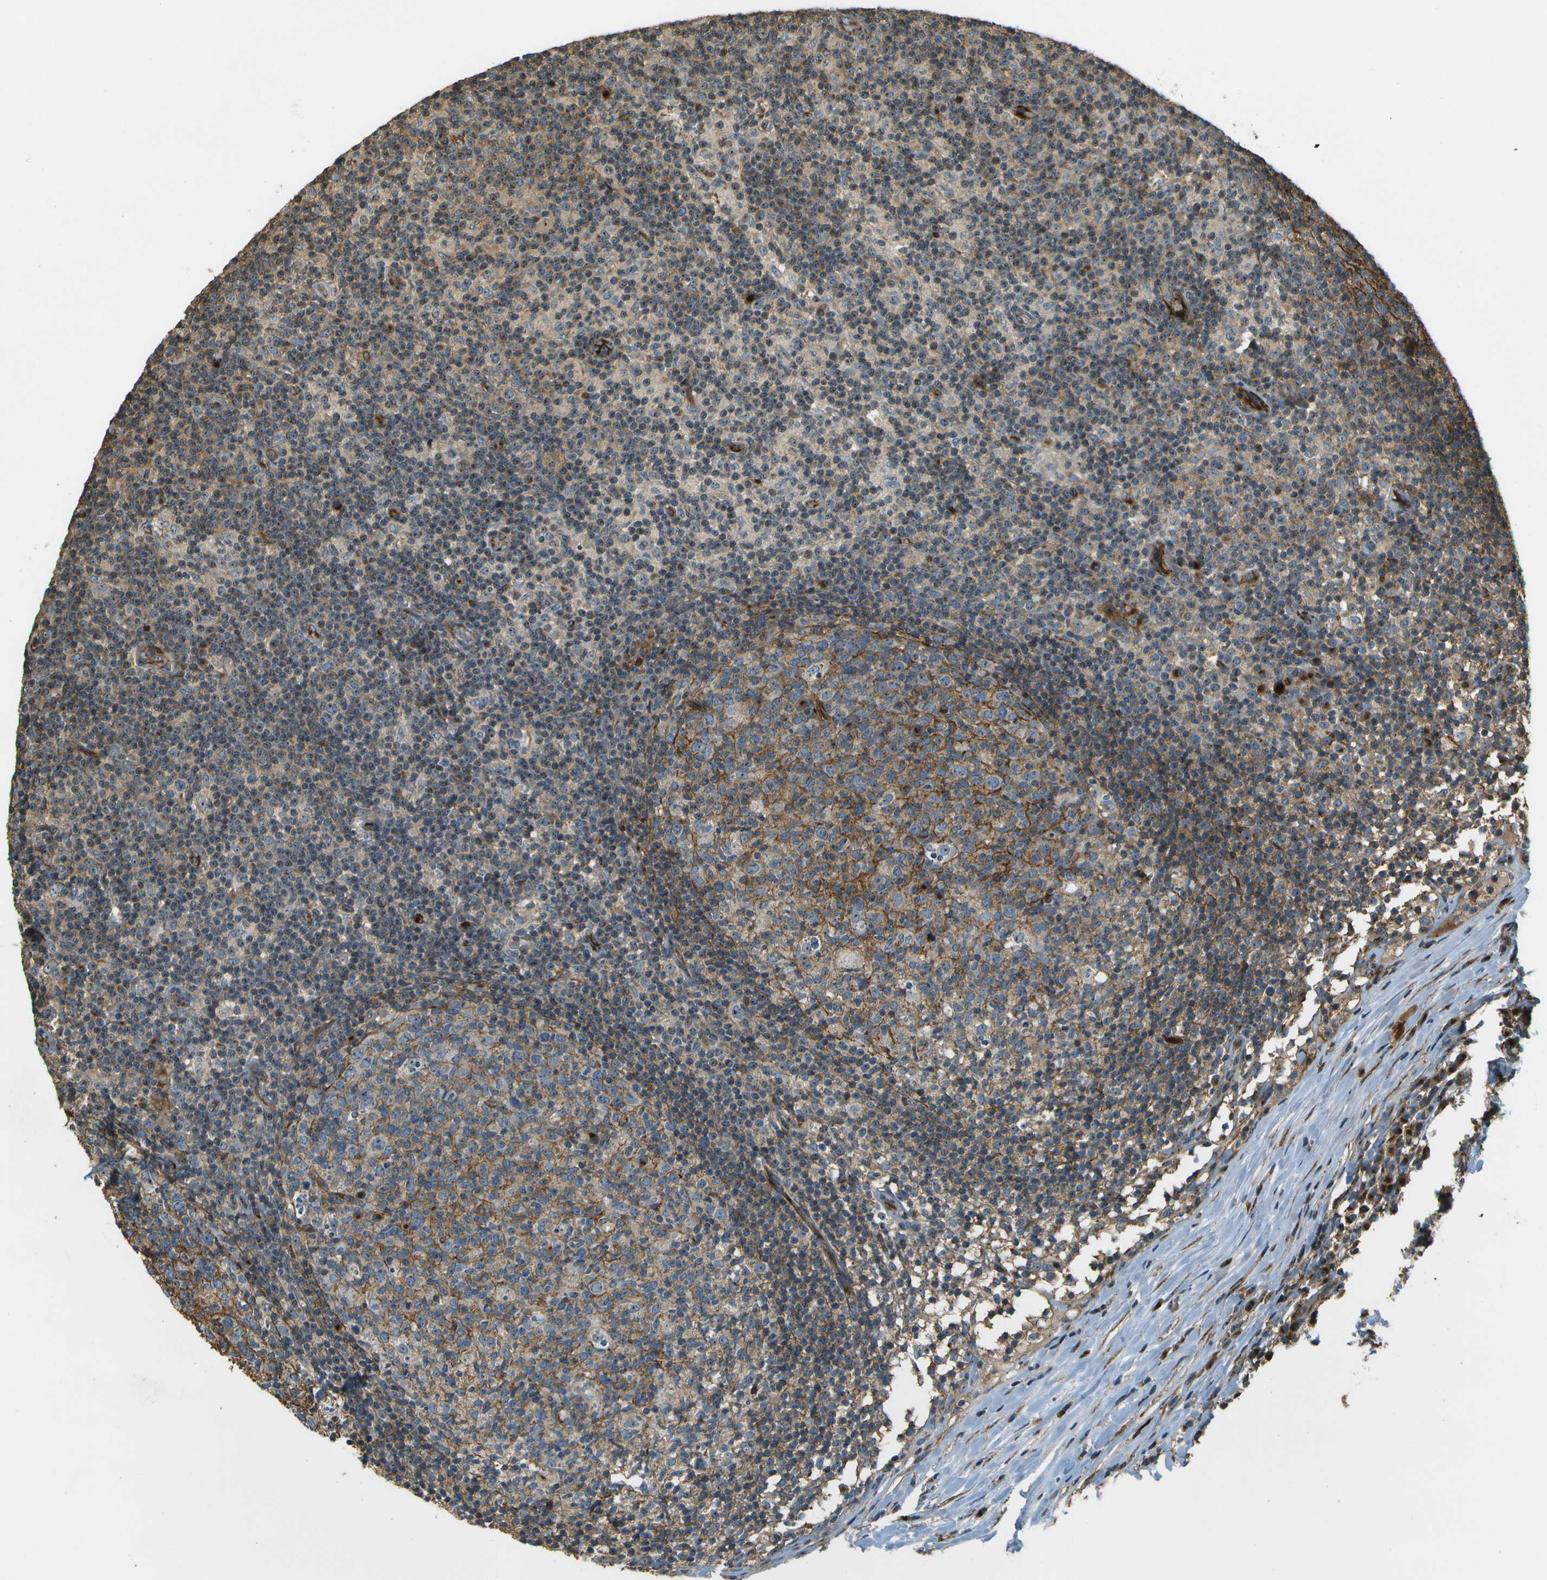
{"staining": {"intensity": "moderate", "quantity": "<25%", "location": "cytoplasmic/membranous,nuclear"}, "tissue": "lymph node", "cell_type": "Germinal center cells", "image_type": "normal", "snomed": [{"axis": "morphology", "description": "Normal tissue, NOS"}, {"axis": "morphology", "description": "Inflammation, NOS"}, {"axis": "topography", "description": "Lymph node"}], "caption": "The micrograph reveals immunohistochemical staining of normal lymph node. There is moderate cytoplasmic/membranous,nuclear expression is present in about <25% of germinal center cells.", "gene": "LRP12", "patient": {"sex": "male", "age": 55}}